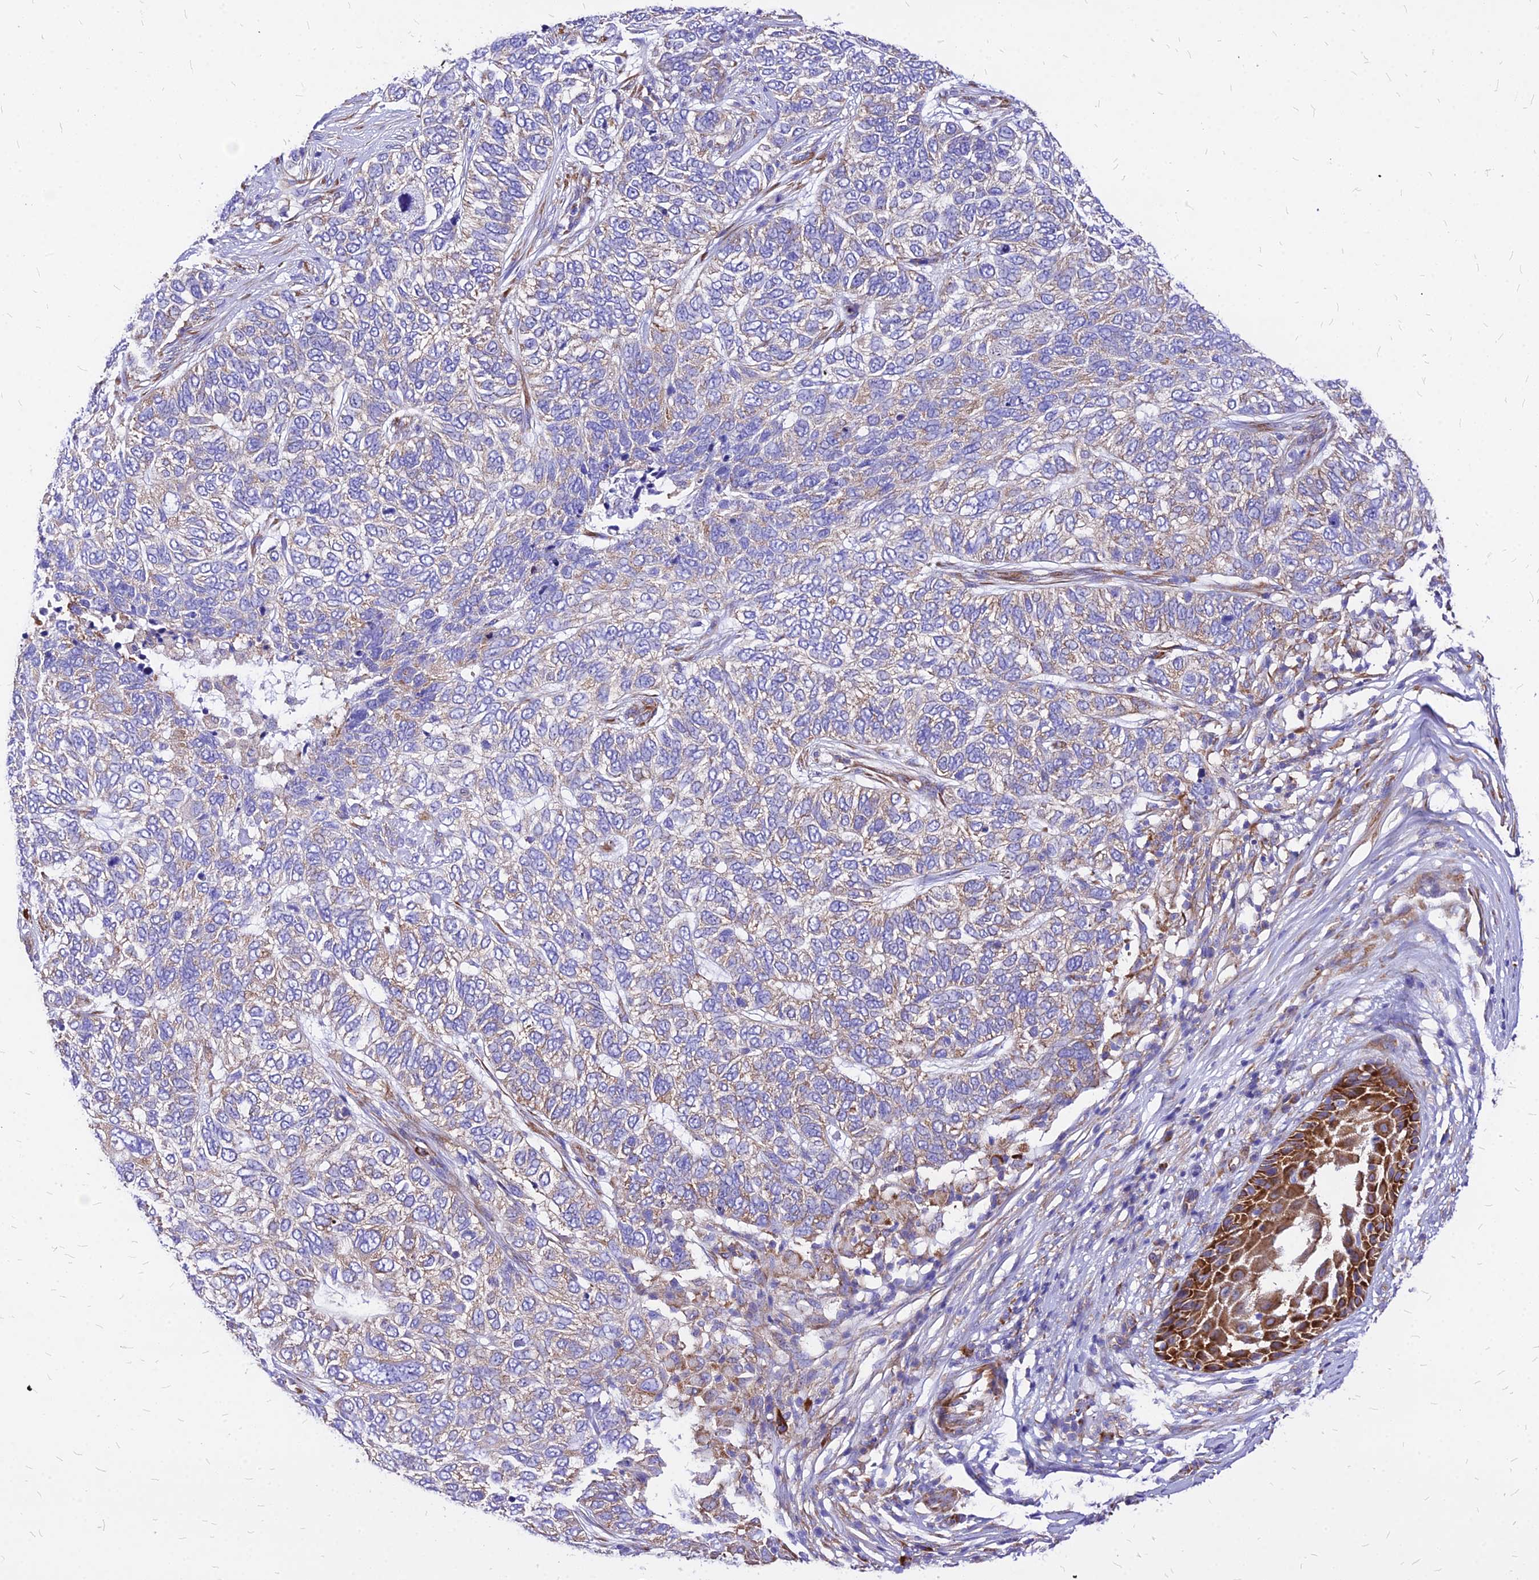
{"staining": {"intensity": "weak", "quantity": "25%-75%", "location": "cytoplasmic/membranous"}, "tissue": "skin cancer", "cell_type": "Tumor cells", "image_type": "cancer", "snomed": [{"axis": "morphology", "description": "Basal cell carcinoma"}, {"axis": "topography", "description": "Skin"}], "caption": "Immunohistochemical staining of human skin cancer (basal cell carcinoma) exhibits low levels of weak cytoplasmic/membranous expression in approximately 25%-75% of tumor cells. (Stains: DAB in brown, nuclei in blue, Microscopy: brightfield microscopy at high magnification).", "gene": "RPL19", "patient": {"sex": "female", "age": 65}}